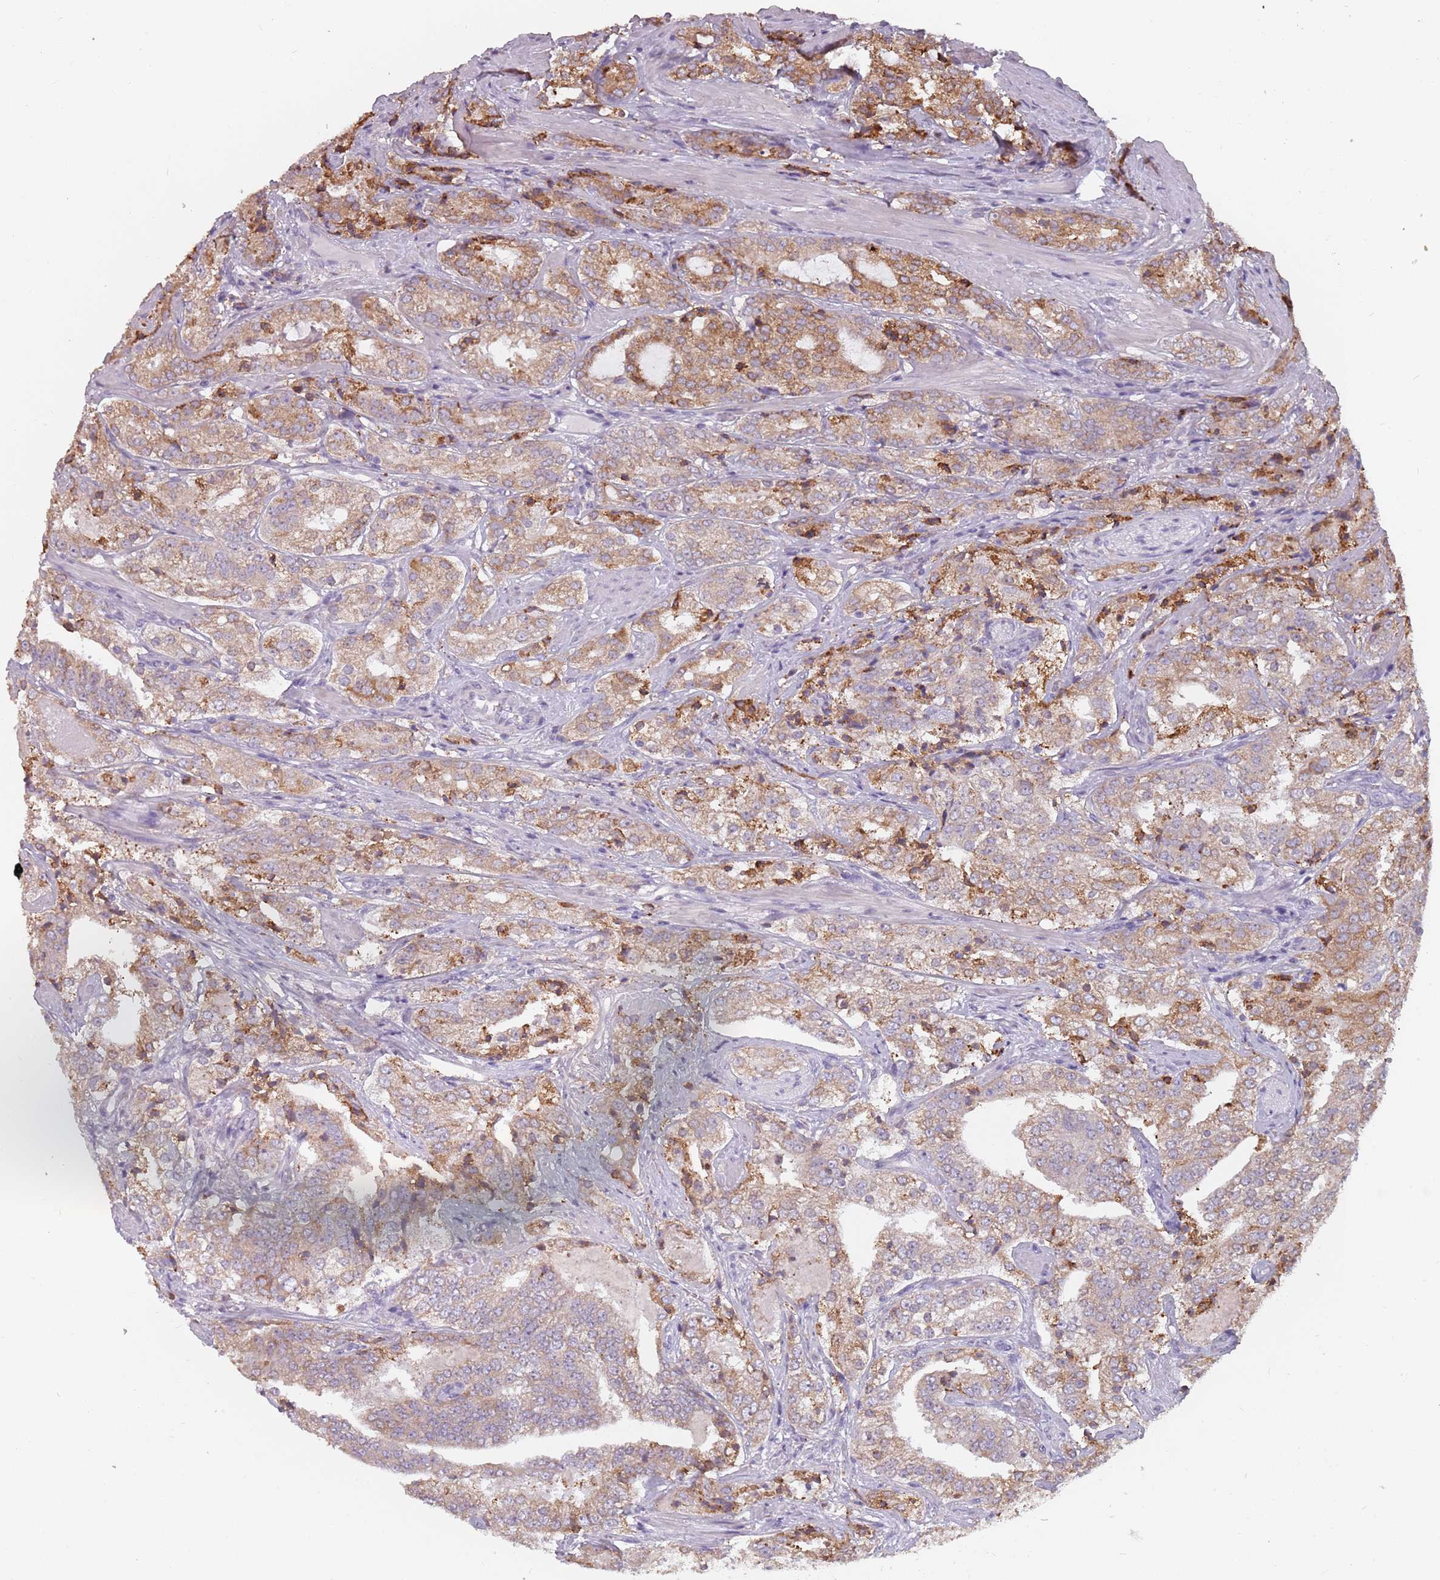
{"staining": {"intensity": "moderate", "quantity": ">75%", "location": "cytoplasmic/membranous"}, "tissue": "prostate cancer", "cell_type": "Tumor cells", "image_type": "cancer", "snomed": [{"axis": "morphology", "description": "Adenocarcinoma, High grade"}, {"axis": "topography", "description": "Prostate"}], "caption": "Immunohistochemical staining of human prostate adenocarcinoma (high-grade) demonstrates medium levels of moderate cytoplasmic/membranous protein positivity in about >75% of tumor cells. (brown staining indicates protein expression, while blue staining denotes nuclei).", "gene": "RPS9", "patient": {"sex": "male", "age": 63}}